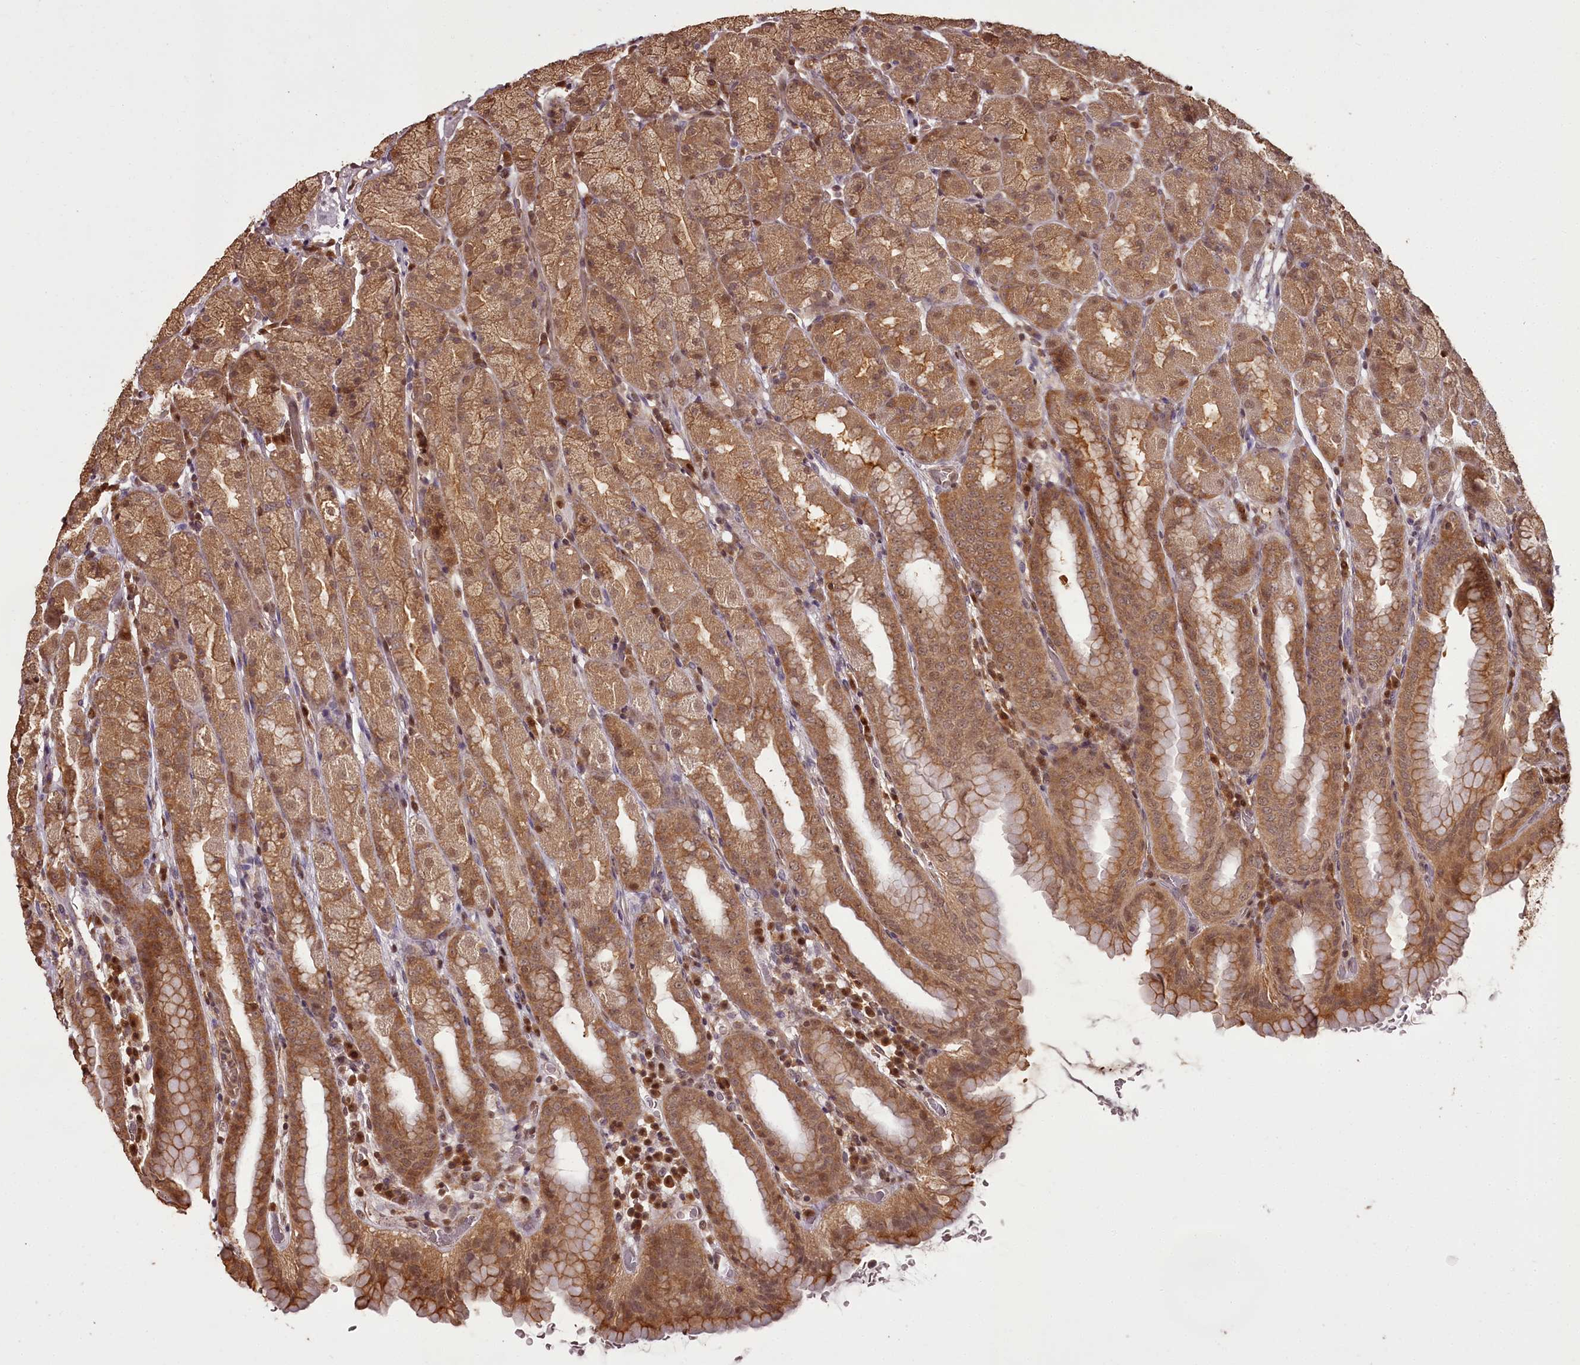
{"staining": {"intensity": "strong", "quantity": ">75%", "location": "cytoplasmic/membranous,nuclear"}, "tissue": "stomach", "cell_type": "Glandular cells", "image_type": "normal", "snomed": [{"axis": "morphology", "description": "Normal tissue, NOS"}, {"axis": "topography", "description": "Stomach, upper"}], "caption": "The micrograph displays immunohistochemical staining of benign stomach. There is strong cytoplasmic/membranous,nuclear positivity is seen in approximately >75% of glandular cells.", "gene": "NPRL2", "patient": {"sex": "male", "age": 68}}